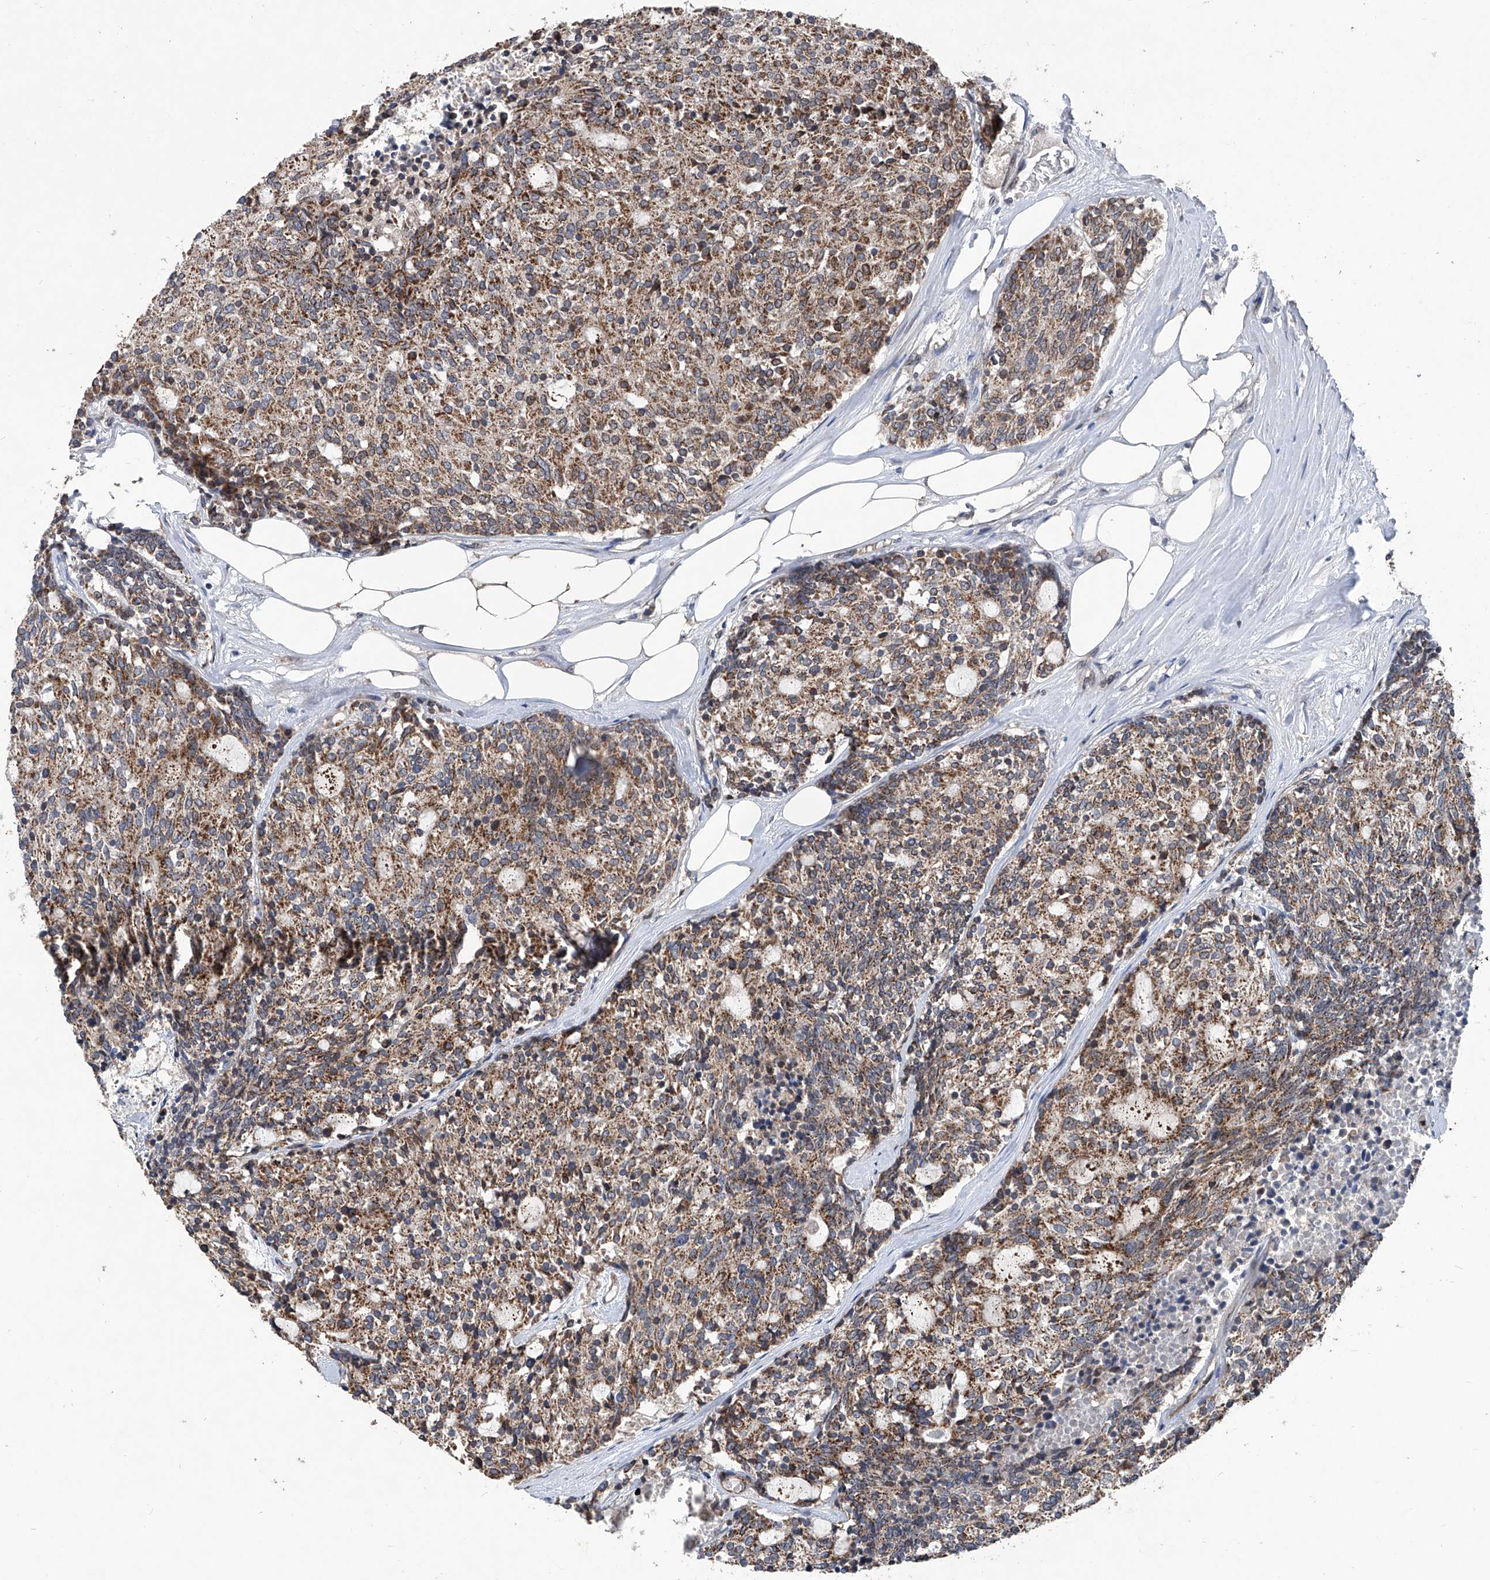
{"staining": {"intensity": "moderate", "quantity": ">75%", "location": "cytoplasmic/membranous"}, "tissue": "carcinoid", "cell_type": "Tumor cells", "image_type": "cancer", "snomed": [{"axis": "morphology", "description": "Carcinoid, malignant, NOS"}, {"axis": "topography", "description": "Pancreas"}], "caption": "Carcinoid tissue exhibits moderate cytoplasmic/membranous expression in about >75% of tumor cells", "gene": "BCKDHB", "patient": {"sex": "female", "age": 54}}